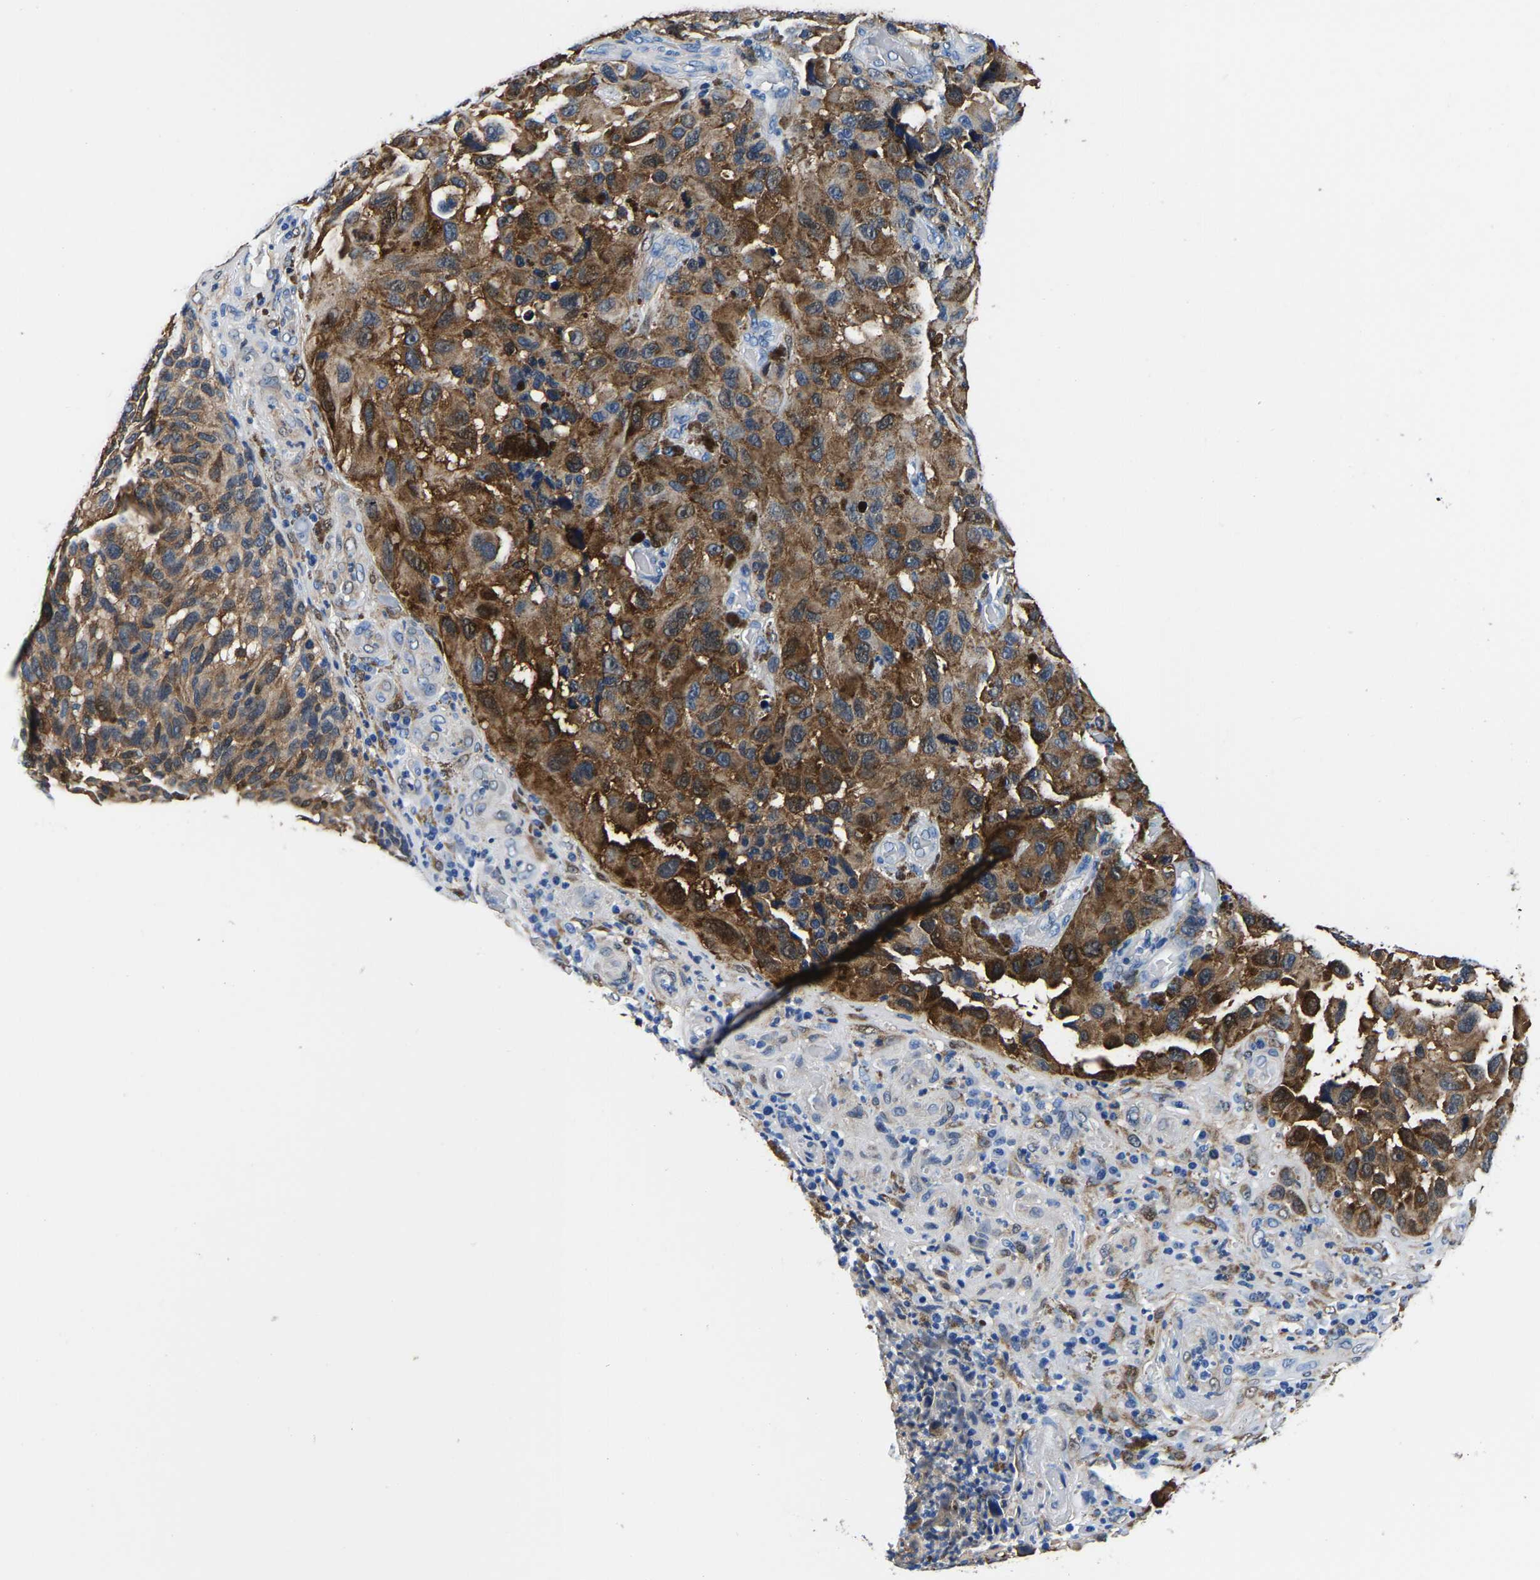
{"staining": {"intensity": "moderate", "quantity": ">75%", "location": "cytoplasmic/membranous"}, "tissue": "melanoma", "cell_type": "Tumor cells", "image_type": "cancer", "snomed": [{"axis": "morphology", "description": "Malignant melanoma, NOS"}, {"axis": "topography", "description": "Skin"}], "caption": "About >75% of tumor cells in human melanoma show moderate cytoplasmic/membranous protein staining as visualized by brown immunohistochemical staining.", "gene": "S100A13", "patient": {"sex": "female", "age": 73}}